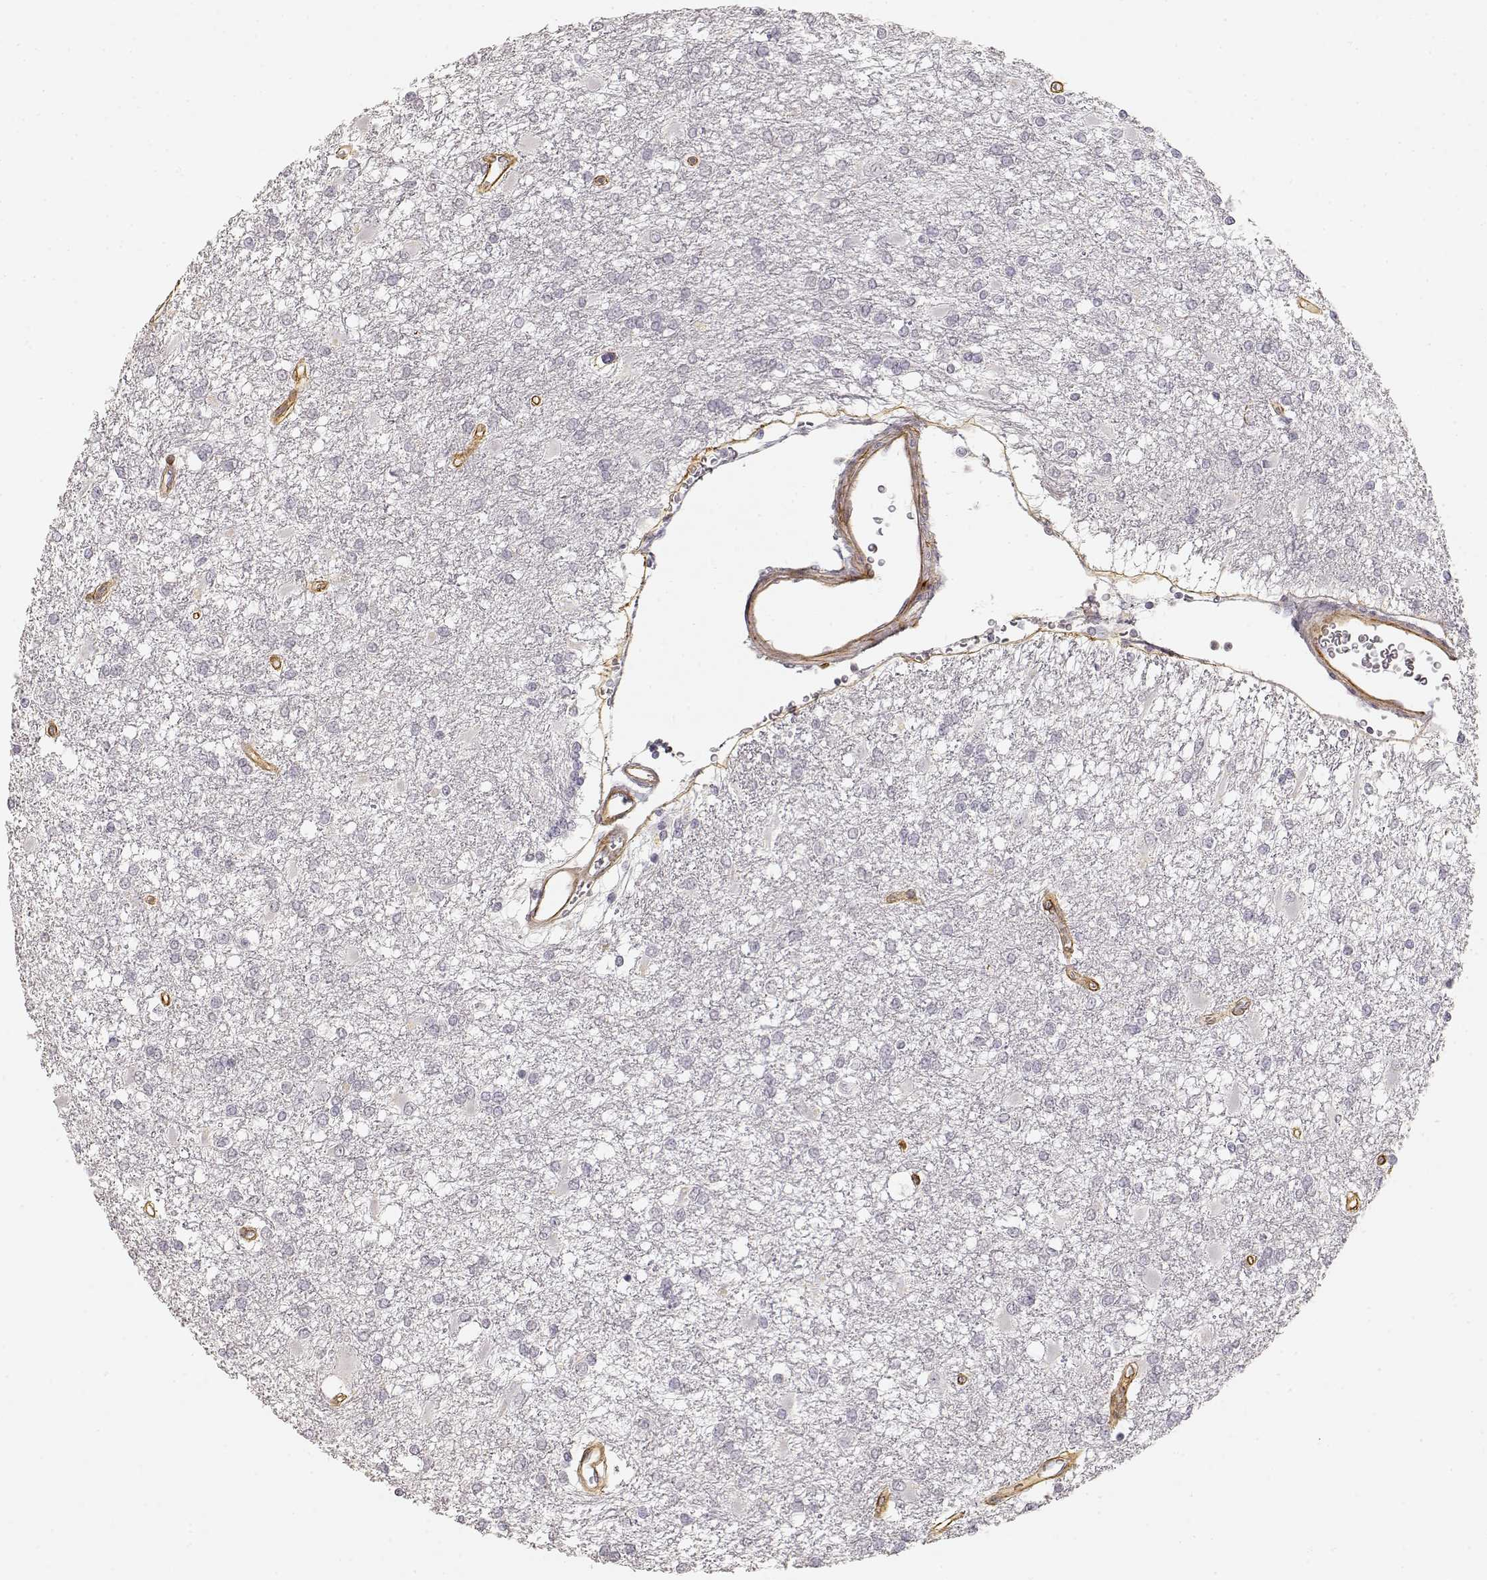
{"staining": {"intensity": "negative", "quantity": "none", "location": "none"}, "tissue": "glioma", "cell_type": "Tumor cells", "image_type": "cancer", "snomed": [{"axis": "morphology", "description": "Glioma, malignant, High grade"}, {"axis": "topography", "description": "Cerebral cortex"}], "caption": "Tumor cells show no significant protein expression in high-grade glioma (malignant).", "gene": "LAMA4", "patient": {"sex": "male", "age": 79}}